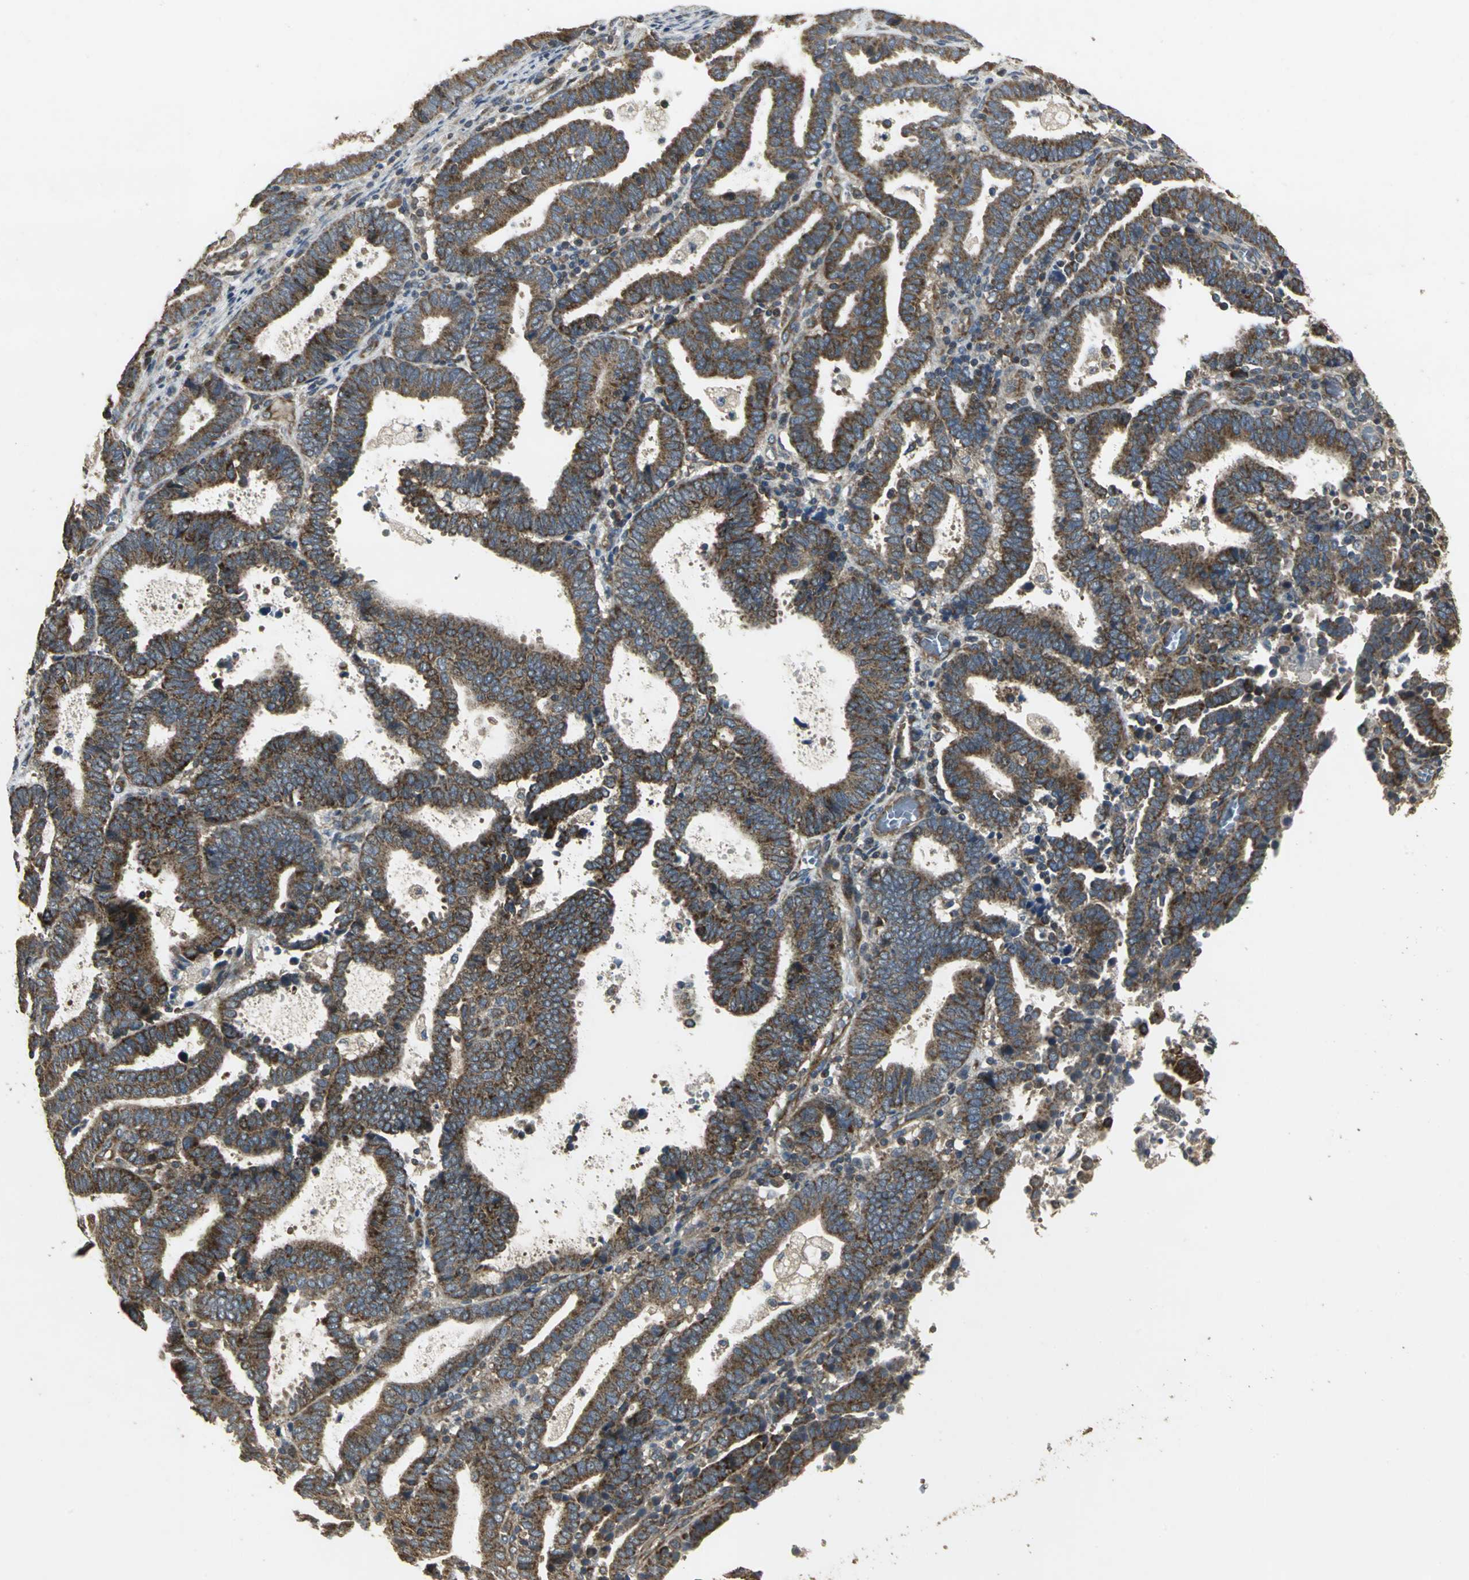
{"staining": {"intensity": "strong", "quantity": ">75%", "location": "cytoplasmic/membranous"}, "tissue": "endometrial cancer", "cell_type": "Tumor cells", "image_type": "cancer", "snomed": [{"axis": "morphology", "description": "Adenocarcinoma, NOS"}, {"axis": "topography", "description": "Uterus"}], "caption": "An immunohistochemistry (IHC) histopathology image of tumor tissue is shown. Protein staining in brown shows strong cytoplasmic/membranous positivity in endometrial cancer within tumor cells.", "gene": "KANK1", "patient": {"sex": "female", "age": 83}}